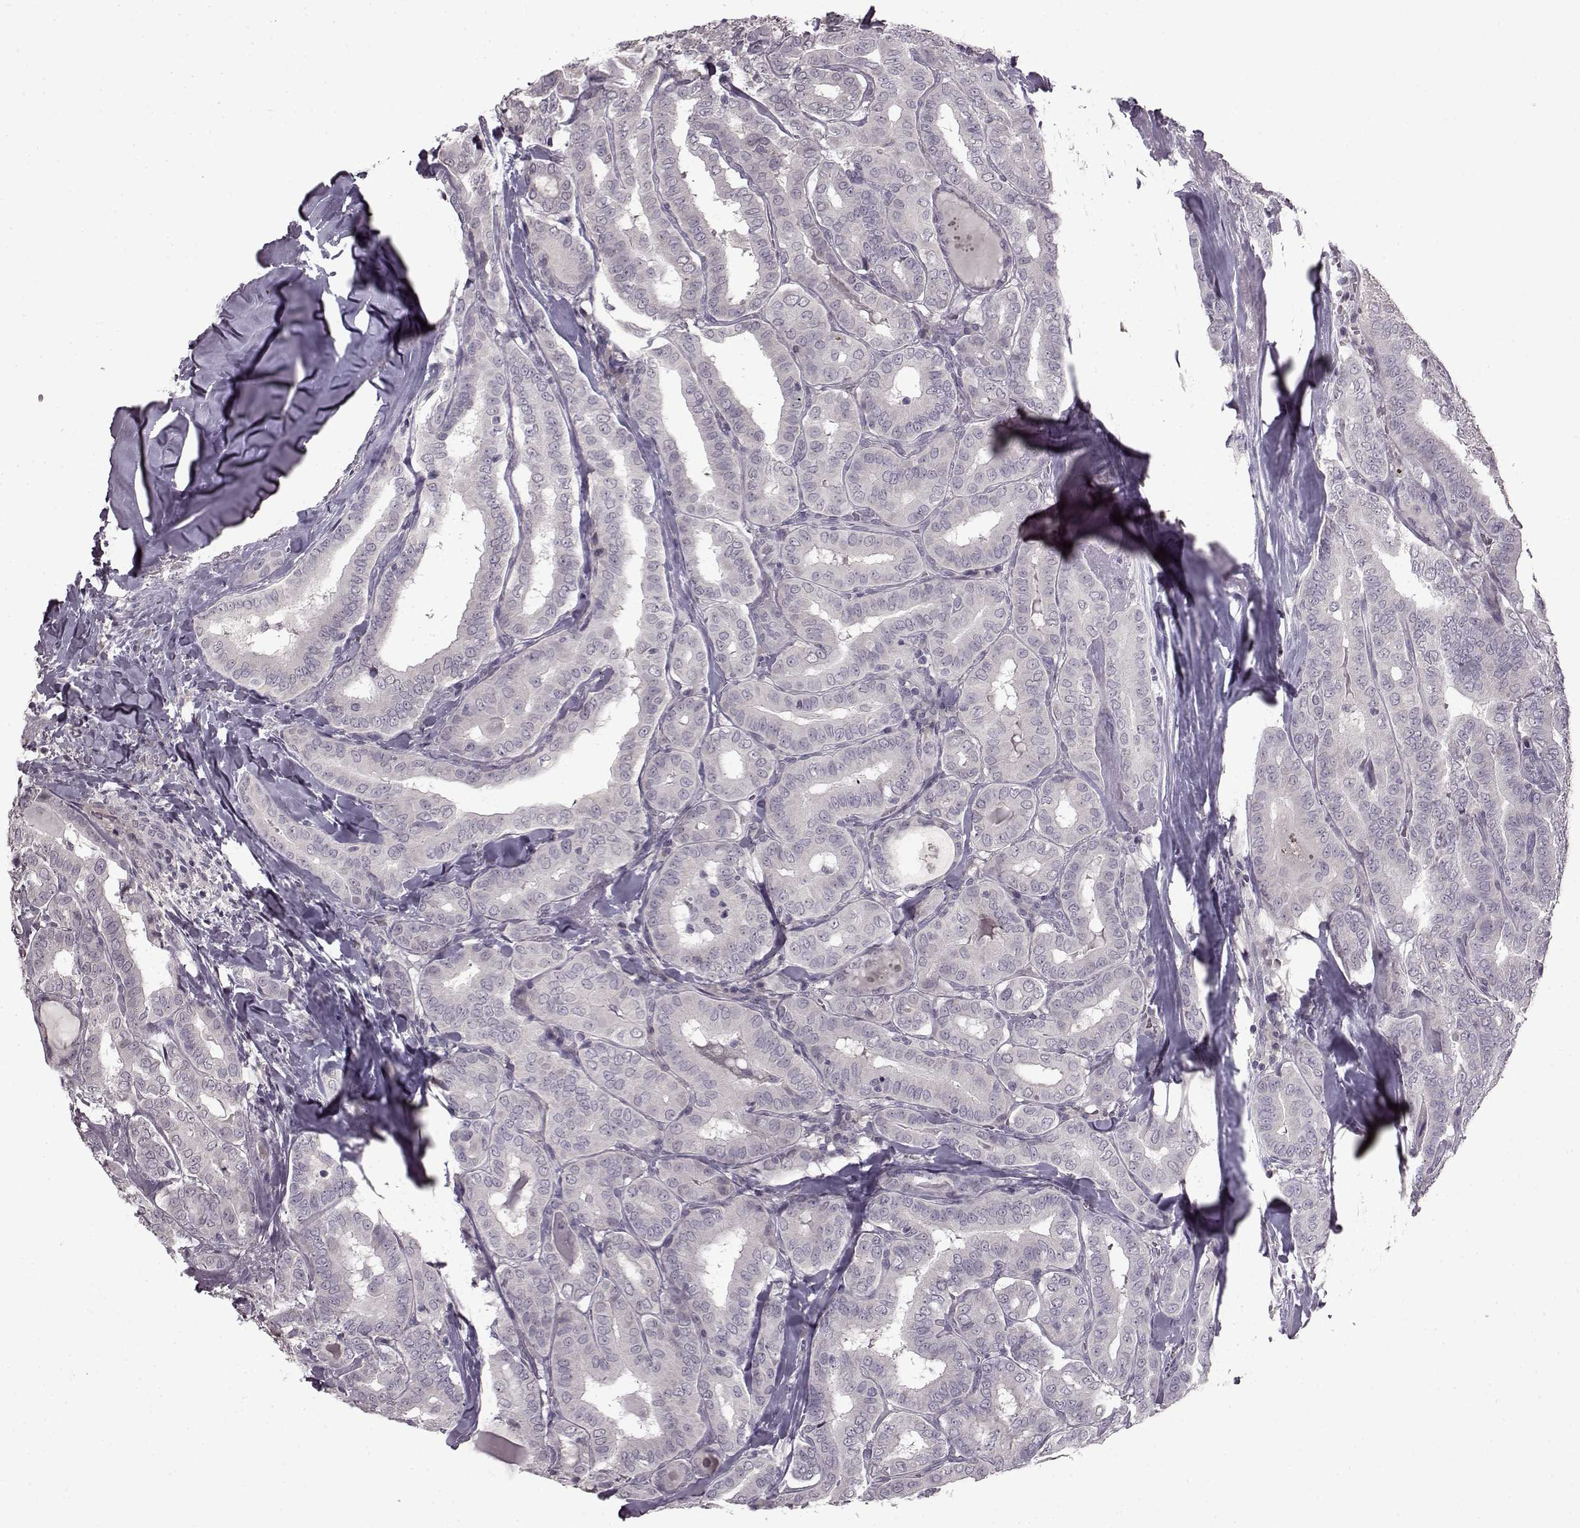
{"staining": {"intensity": "negative", "quantity": "none", "location": "none"}, "tissue": "thyroid cancer", "cell_type": "Tumor cells", "image_type": "cancer", "snomed": [{"axis": "morphology", "description": "Papillary adenocarcinoma, NOS"}, {"axis": "morphology", "description": "Papillary adenoma metastatic"}, {"axis": "topography", "description": "Thyroid gland"}], "caption": "DAB immunohistochemical staining of human thyroid cancer (papillary adenocarcinoma) reveals no significant positivity in tumor cells.", "gene": "LHB", "patient": {"sex": "female", "age": 50}}